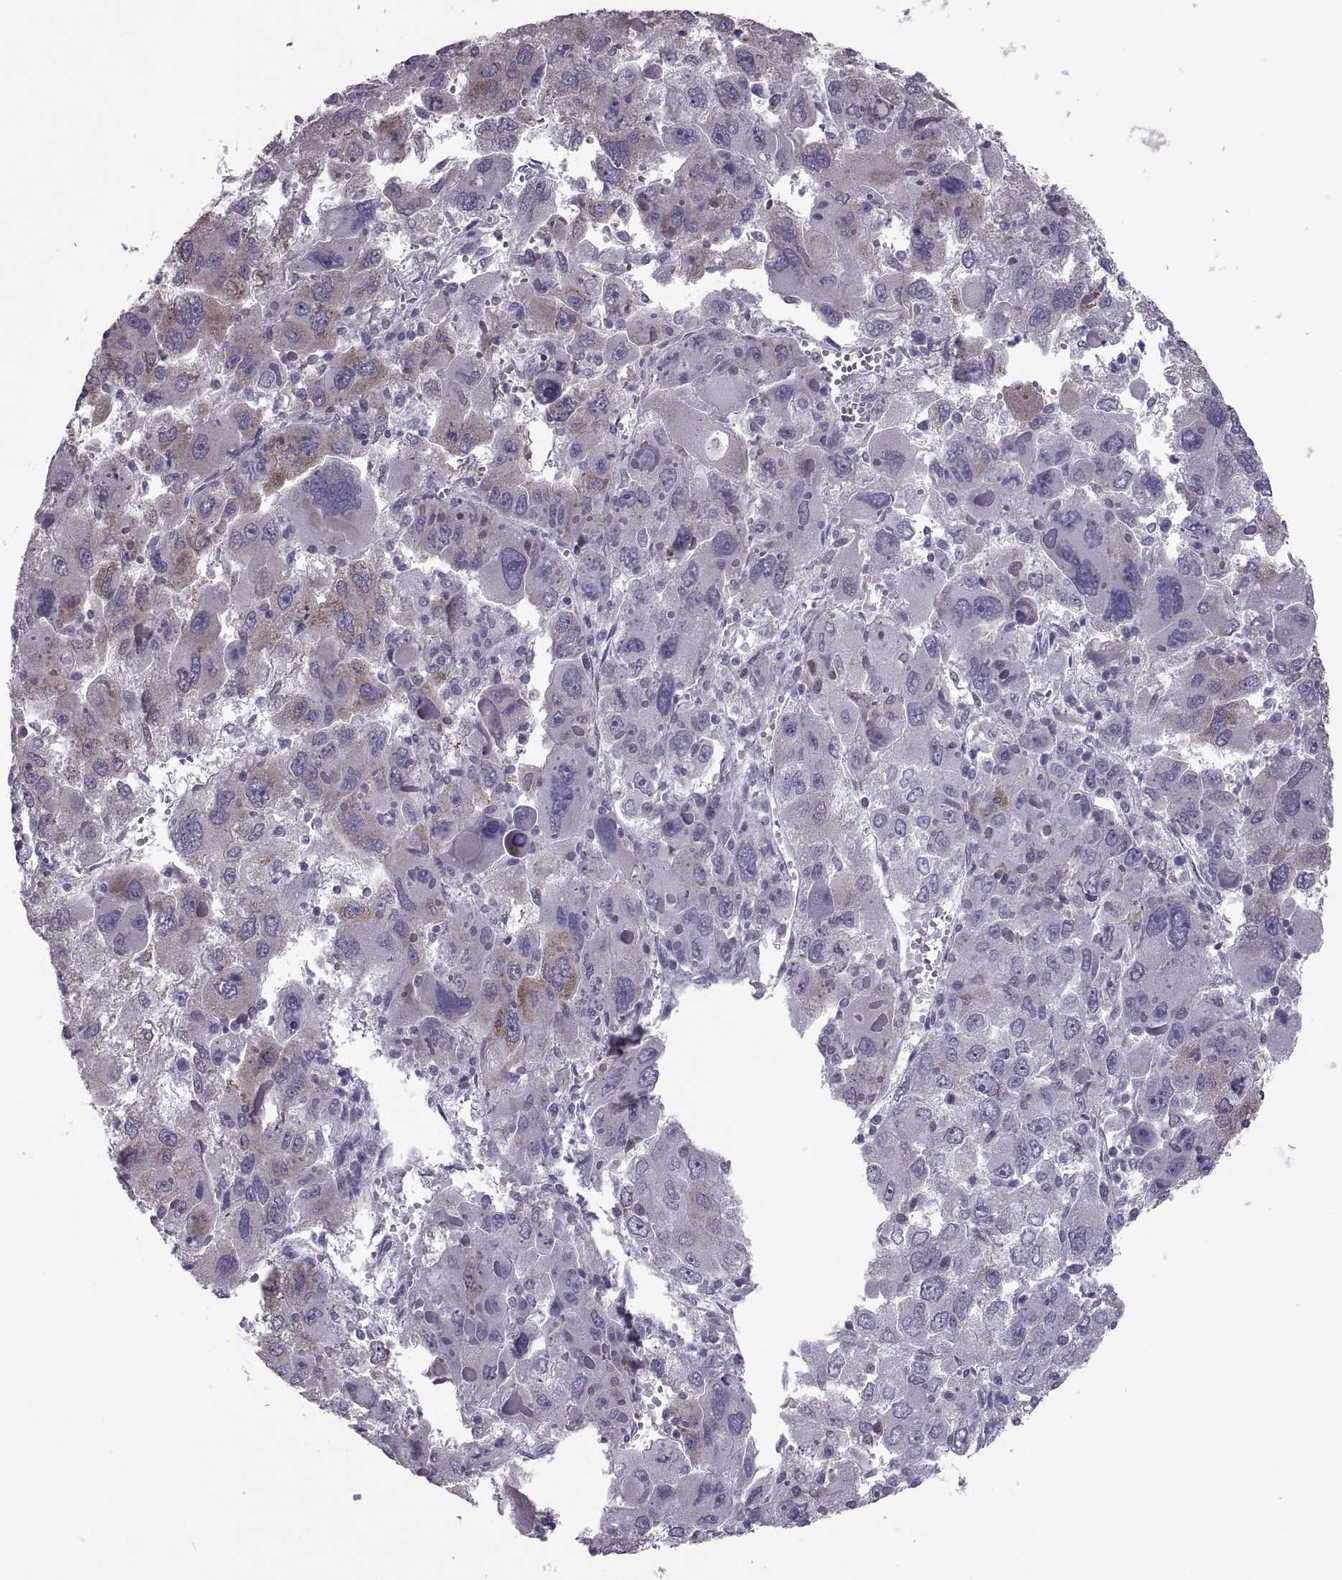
{"staining": {"intensity": "moderate", "quantity": "<25%", "location": "cytoplasmic/membranous"}, "tissue": "liver cancer", "cell_type": "Tumor cells", "image_type": "cancer", "snomed": [{"axis": "morphology", "description": "Carcinoma, Hepatocellular, NOS"}, {"axis": "topography", "description": "Liver"}], "caption": "An immunohistochemistry (IHC) photomicrograph of tumor tissue is shown. Protein staining in brown labels moderate cytoplasmic/membranous positivity in hepatocellular carcinoma (liver) within tumor cells.", "gene": "PABPC1", "patient": {"sex": "female", "age": 41}}